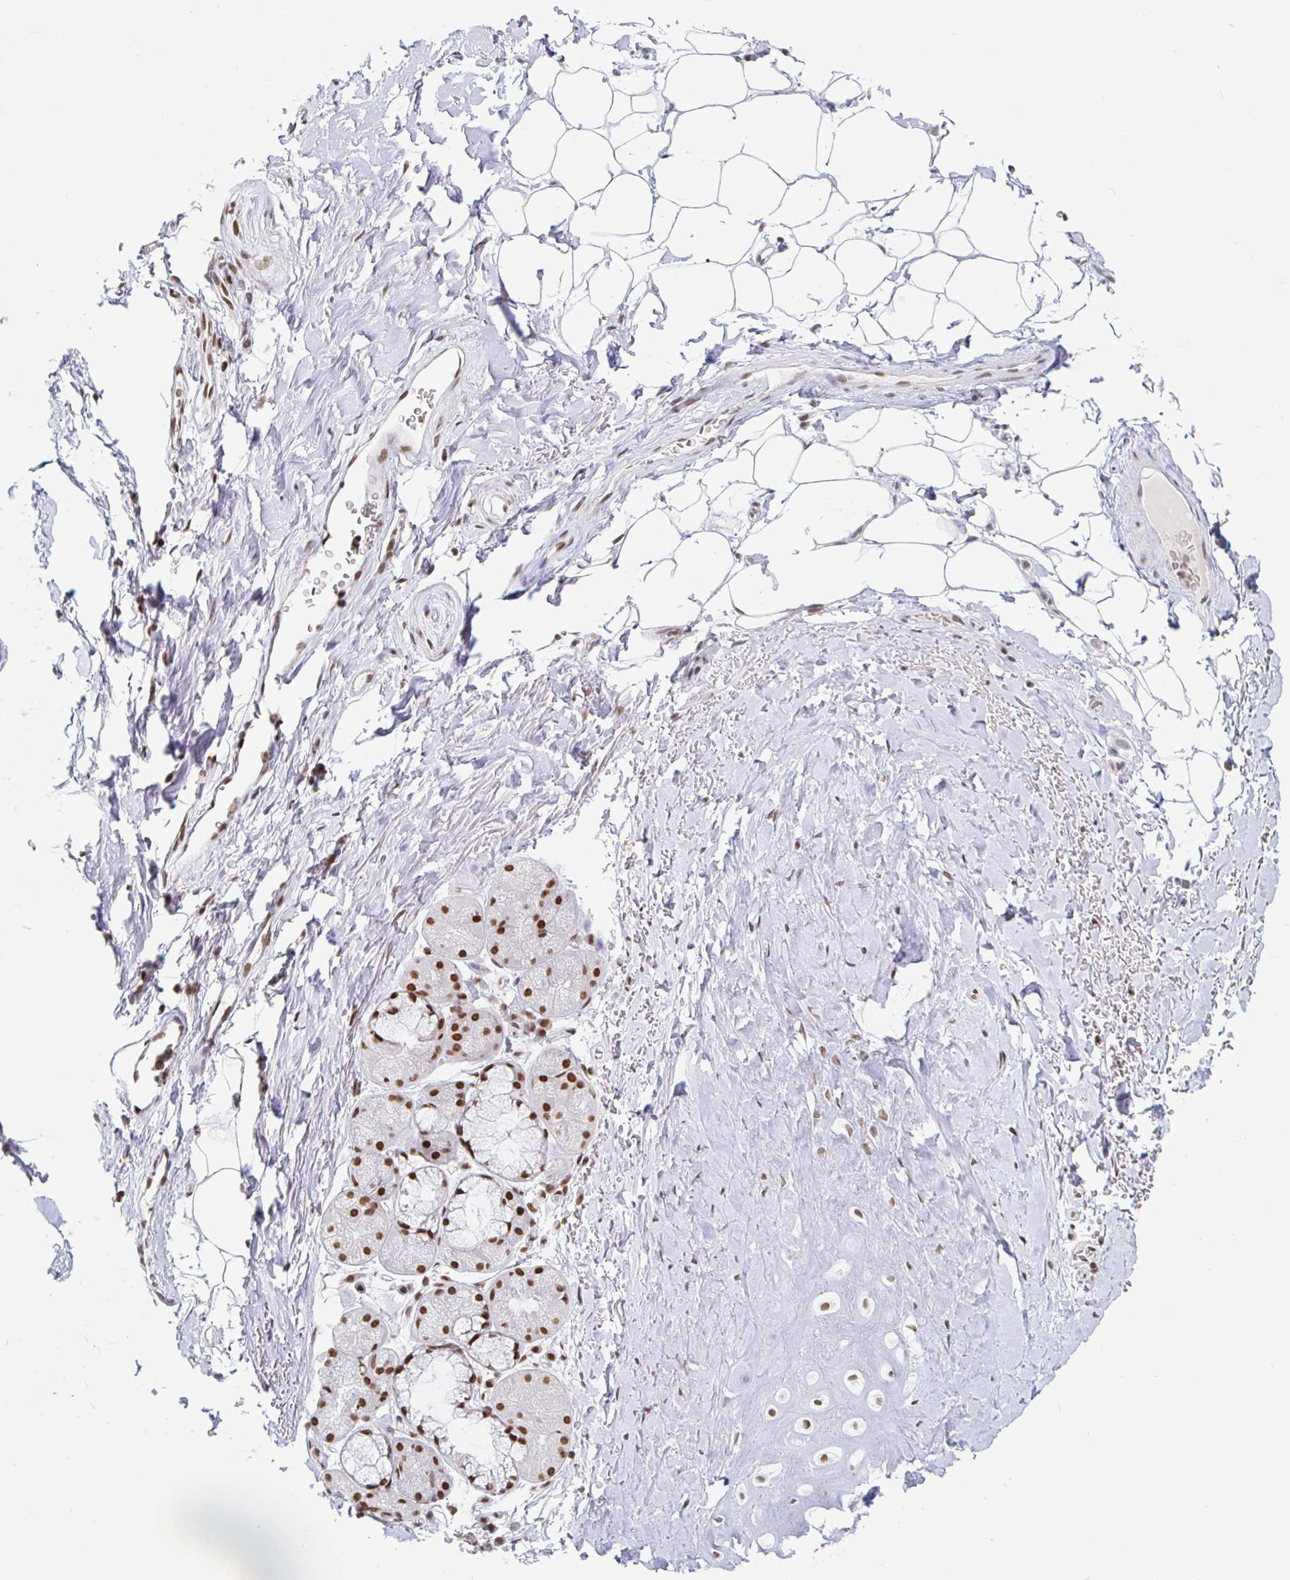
{"staining": {"intensity": "moderate", "quantity": "<25%", "location": "nuclear"}, "tissue": "adipose tissue", "cell_type": "Adipocytes", "image_type": "normal", "snomed": [{"axis": "morphology", "description": "Normal tissue, NOS"}, {"axis": "topography", "description": "Lymph node"}, {"axis": "topography", "description": "Cartilage tissue"}, {"axis": "topography", "description": "Bronchus"}], "caption": "A brown stain labels moderate nuclear expression of a protein in adipocytes of normal adipose tissue.", "gene": "RBMXL1", "patient": {"sex": "female", "age": 70}}